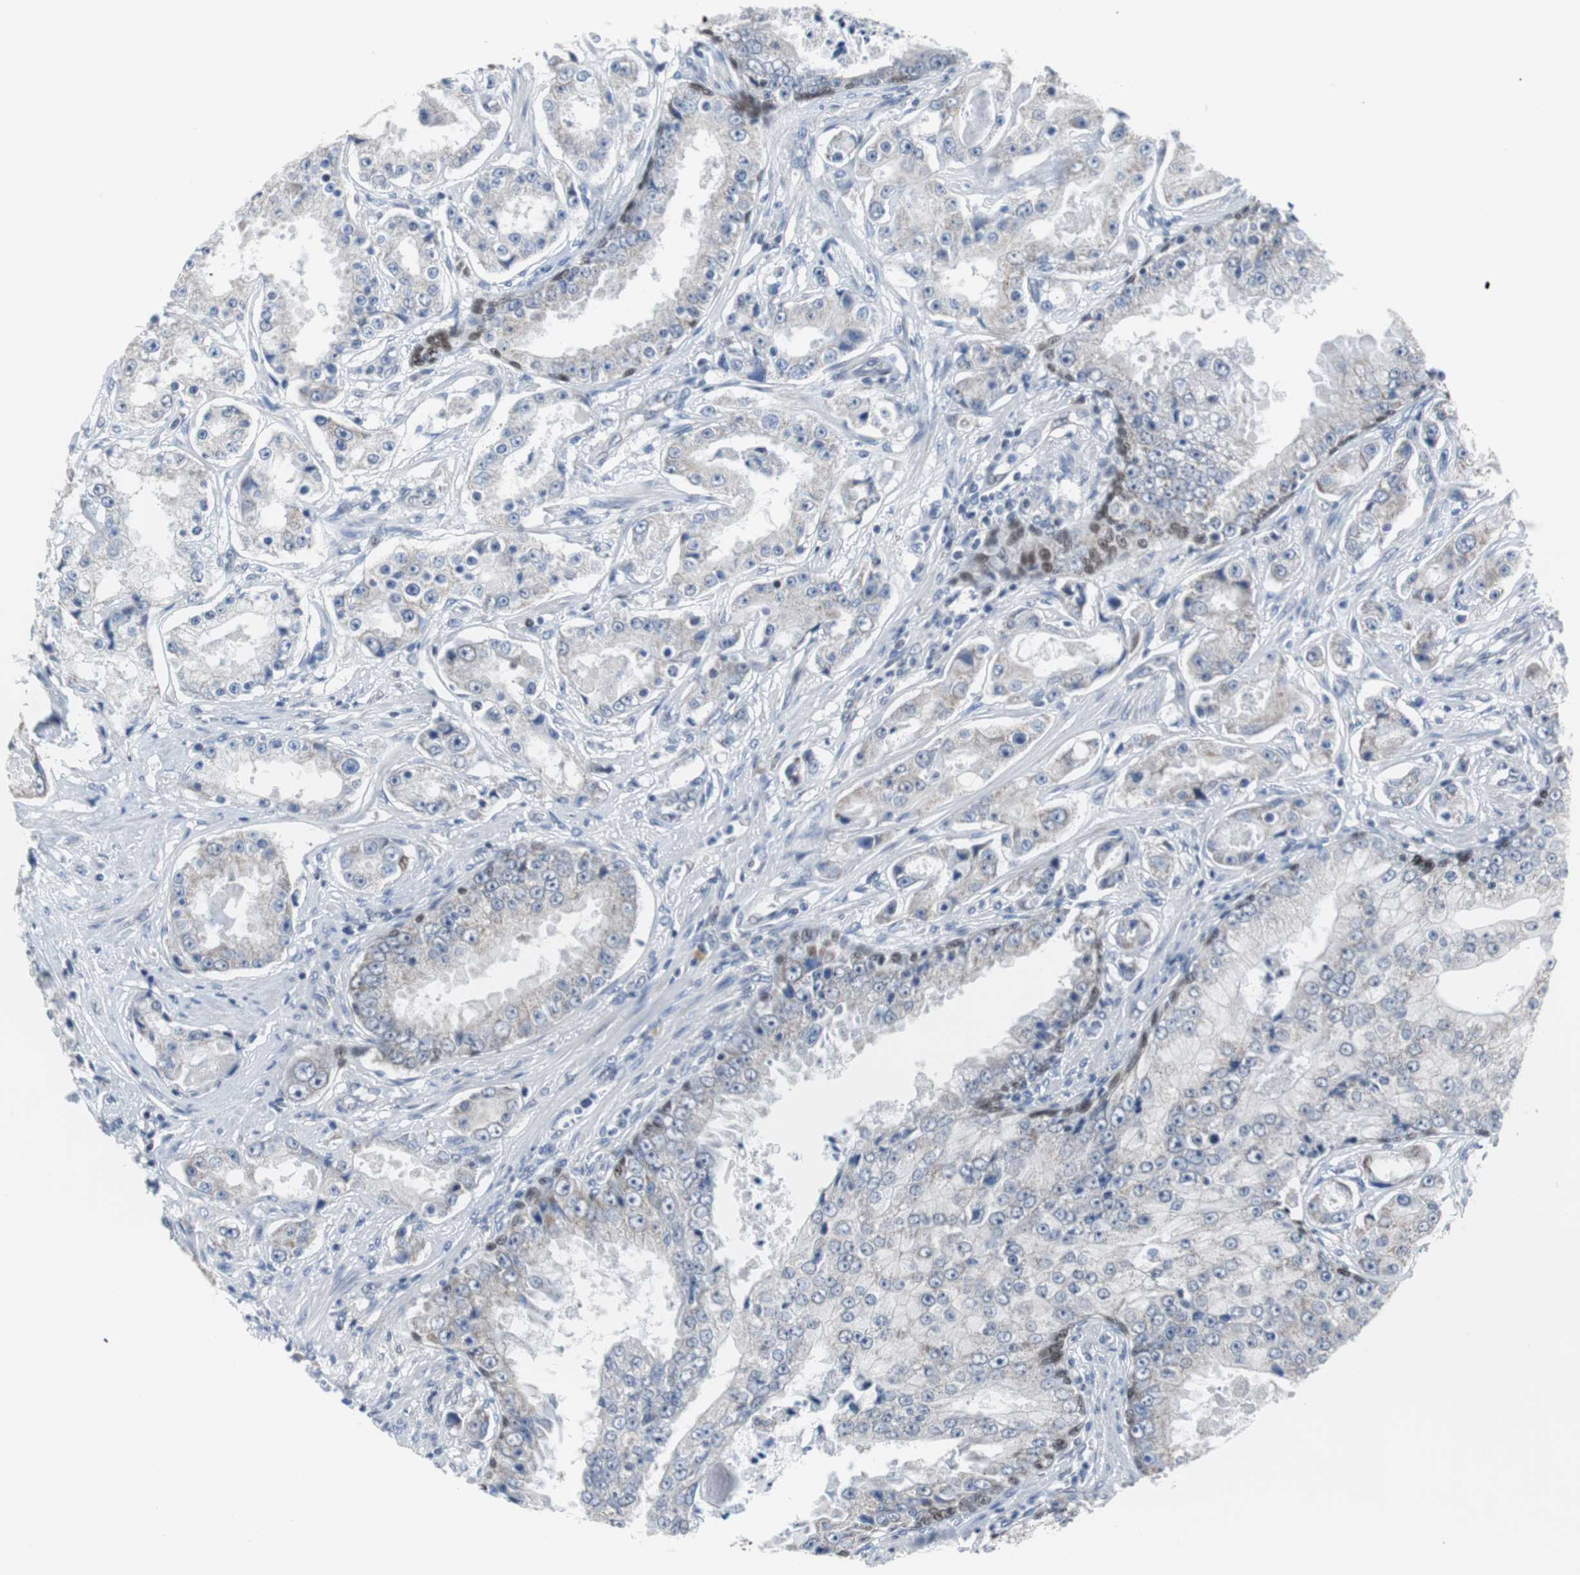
{"staining": {"intensity": "weak", "quantity": "<25%", "location": "cytoplasmic/membranous"}, "tissue": "prostate cancer", "cell_type": "Tumor cells", "image_type": "cancer", "snomed": [{"axis": "morphology", "description": "Adenocarcinoma, High grade"}, {"axis": "topography", "description": "Prostate"}], "caption": "DAB immunohistochemical staining of prostate cancer (adenocarcinoma (high-grade)) demonstrates no significant expression in tumor cells.", "gene": "TP63", "patient": {"sex": "male", "age": 73}}